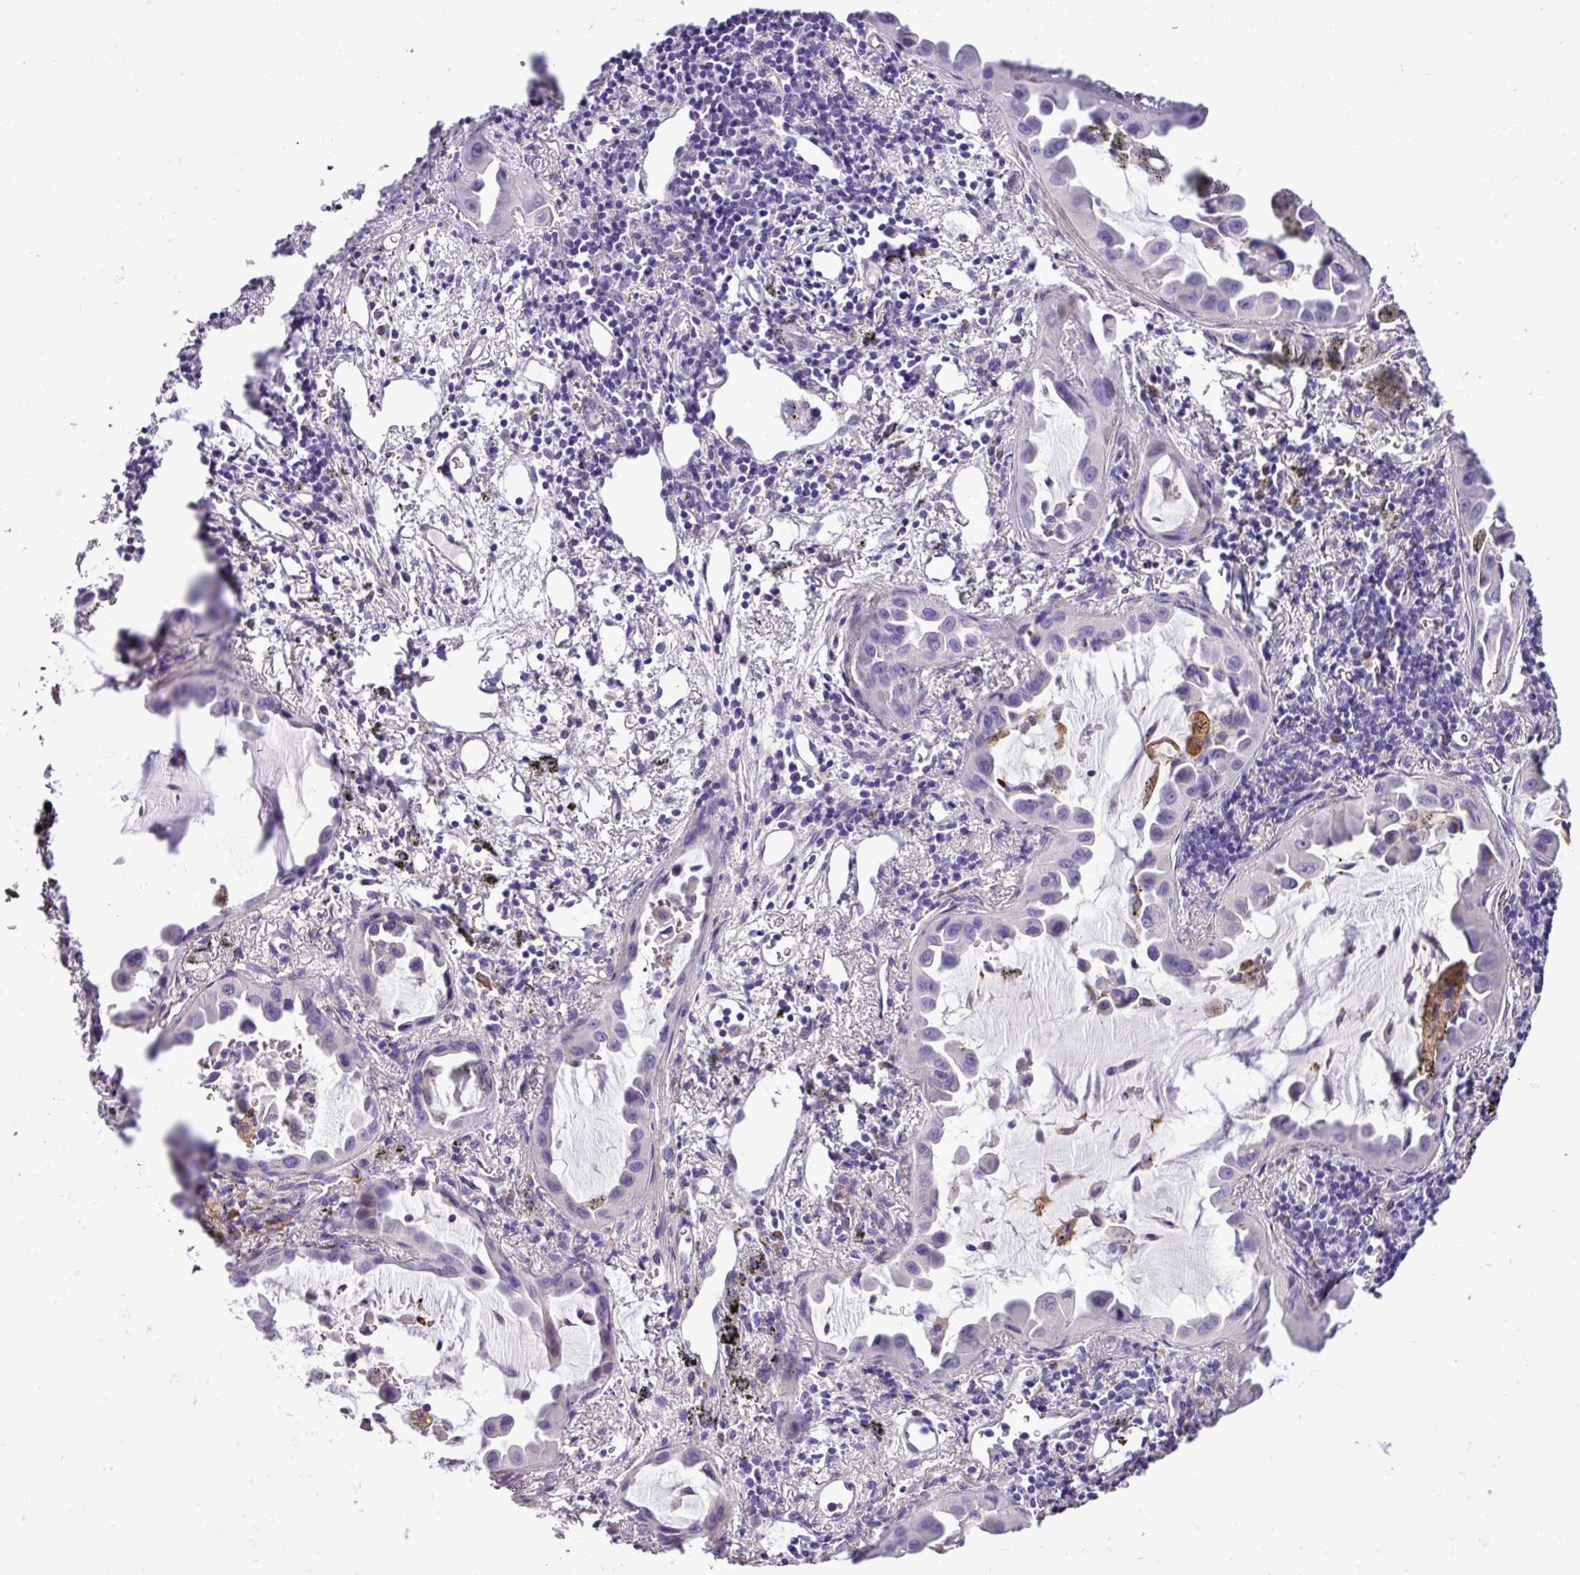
{"staining": {"intensity": "negative", "quantity": "none", "location": "none"}, "tissue": "lung cancer", "cell_type": "Tumor cells", "image_type": "cancer", "snomed": [{"axis": "morphology", "description": "Adenocarcinoma, NOS"}, {"axis": "topography", "description": "Lung"}], "caption": "Immunohistochemistry (IHC) of lung adenocarcinoma demonstrates no positivity in tumor cells.", "gene": "C11orf91", "patient": {"sex": "male", "age": 68}}